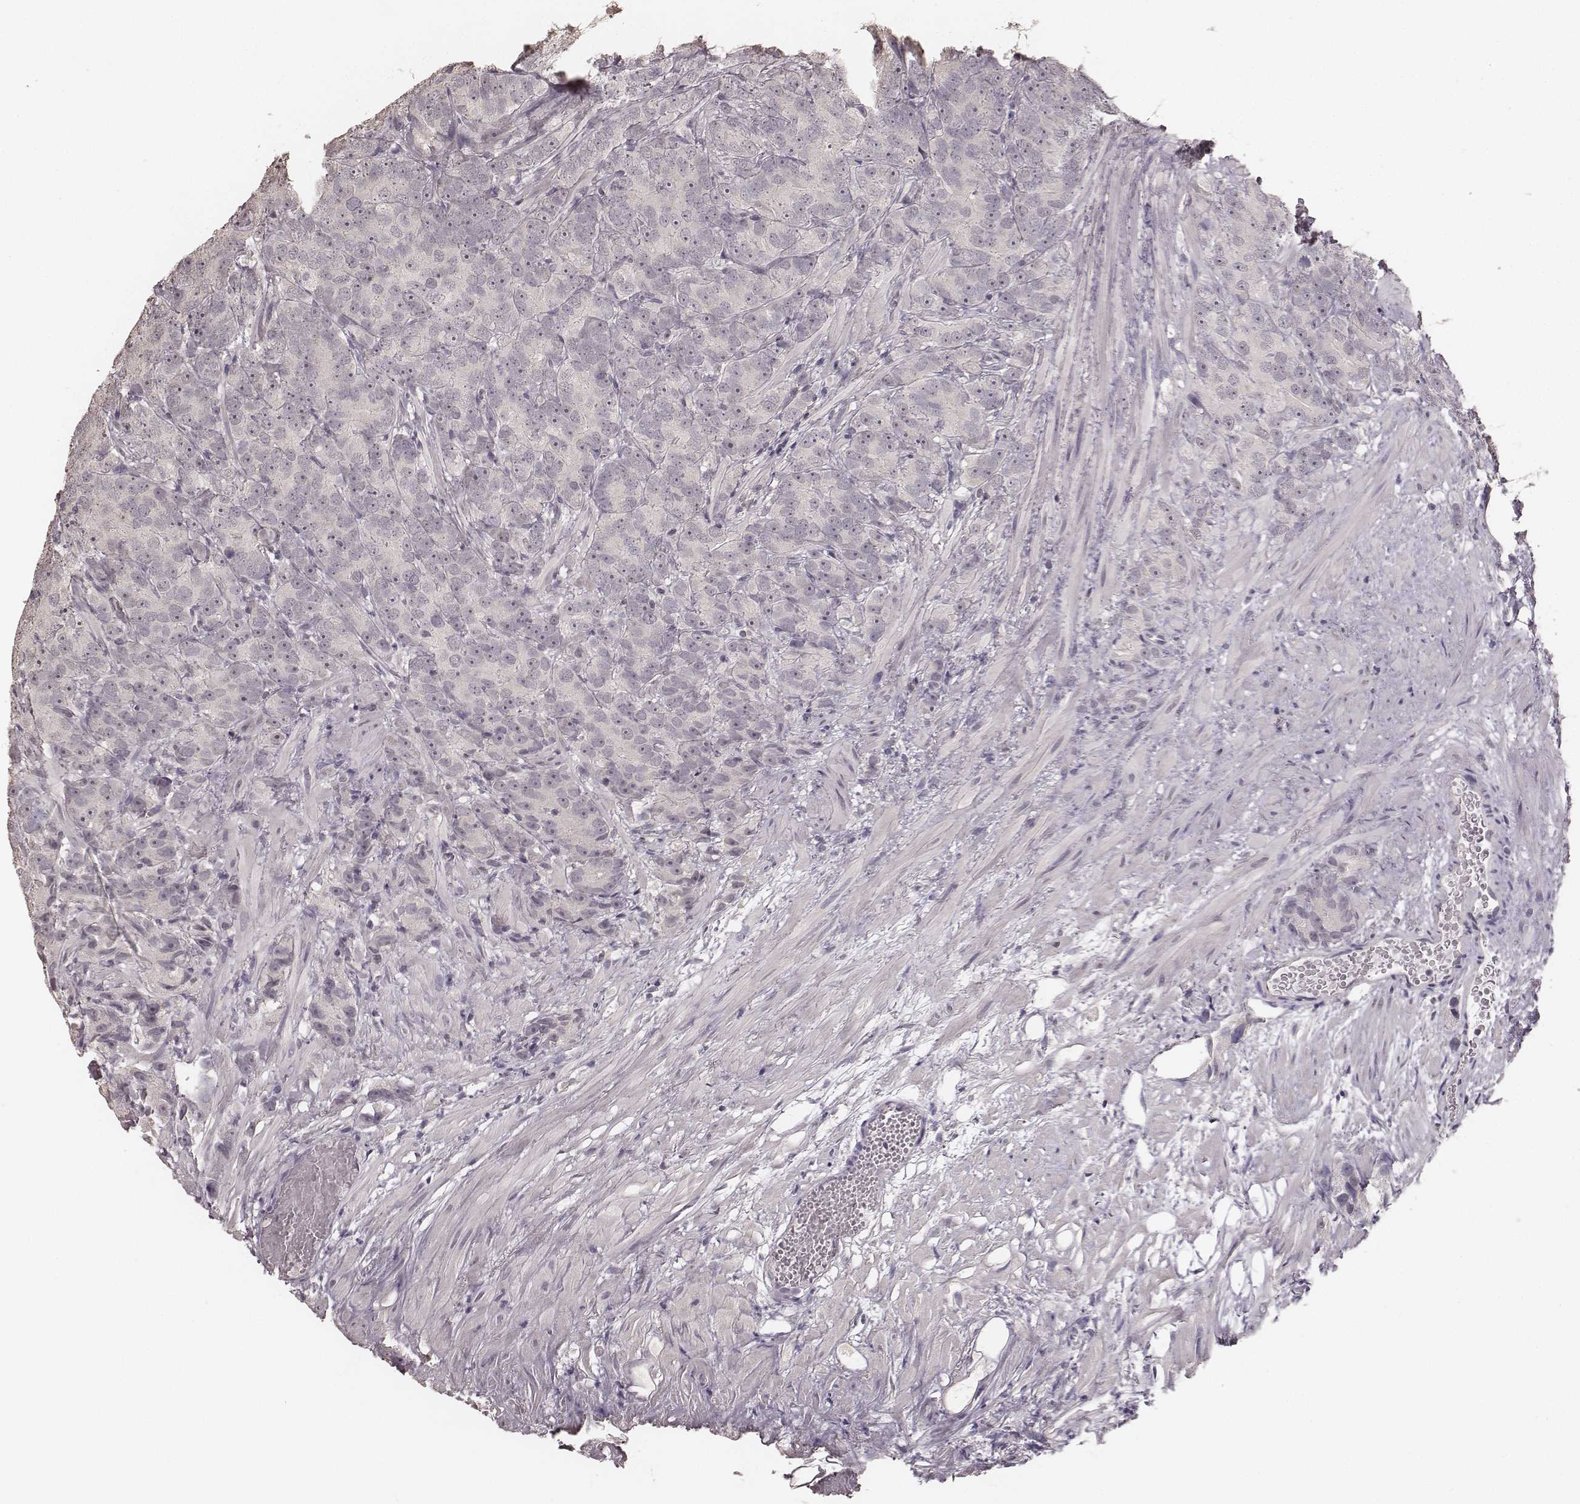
{"staining": {"intensity": "negative", "quantity": "none", "location": "none"}, "tissue": "prostate cancer", "cell_type": "Tumor cells", "image_type": "cancer", "snomed": [{"axis": "morphology", "description": "Adenocarcinoma, High grade"}, {"axis": "topography", "description": "Prostate"}], "caption": "Tumor cells show no significant protein positivity in prostate cancer (adenocarcinoma (high-grade)).", "gene": "LY6K", "patient": {"sex": "male", "age": 90}}